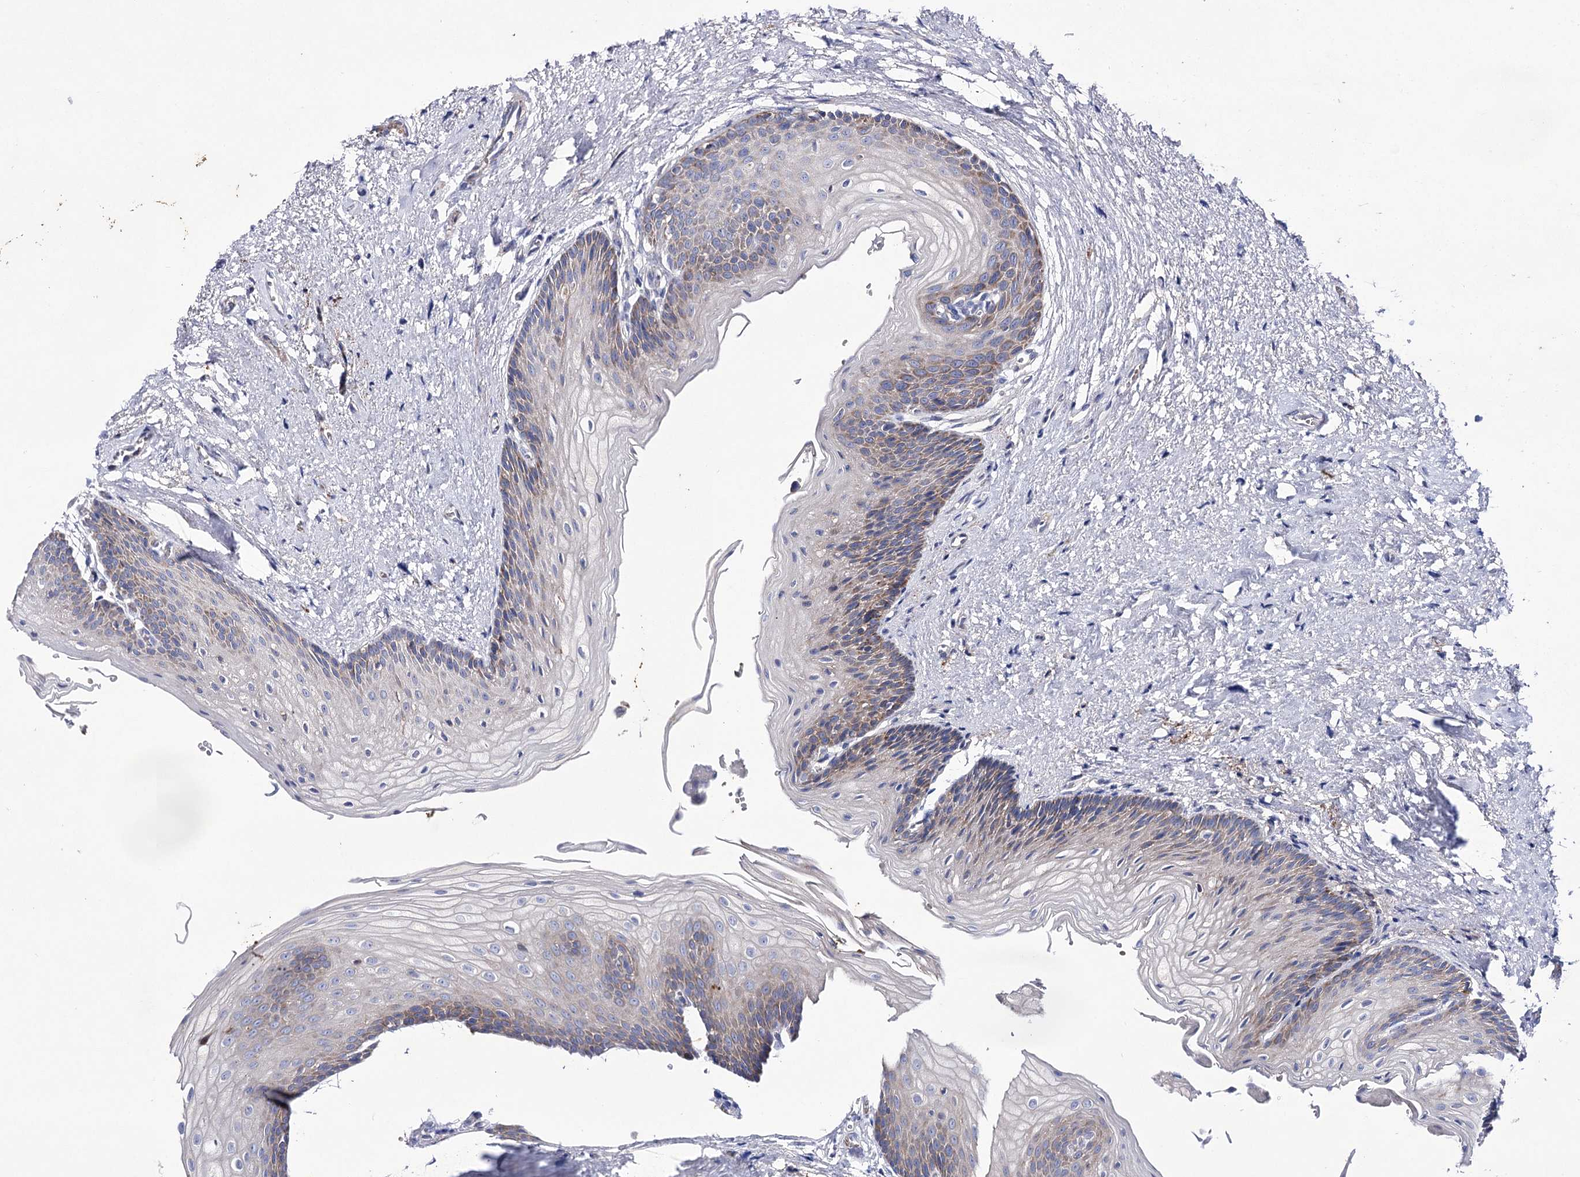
{"staining": {"intensity": "moderate", "quantity": "25%-75%", "location": "cytoplasmic/membranous"}, "tissue": "urinary bladder", "cell_type": "Urothelial cells", "image_type": "normal", "snomed": [{"axis": "morphology", "description": "Normal tissue, NOS"}, {"axis": "topography", "description": "Urinary bladder"}], "caption": "High-magnification brightfield microscopy of unremarkable urinary bladder stained with DAB (3,3'-diaminobenzidine) (brown) and counterstained with hematoxylin (blue). urothelial cells exhibit moderate cytoplasmic/membranous staining is seen in about25%-75% of cells.", "gene": "COX15", "patient": {"sex": "female", "age": 67}}